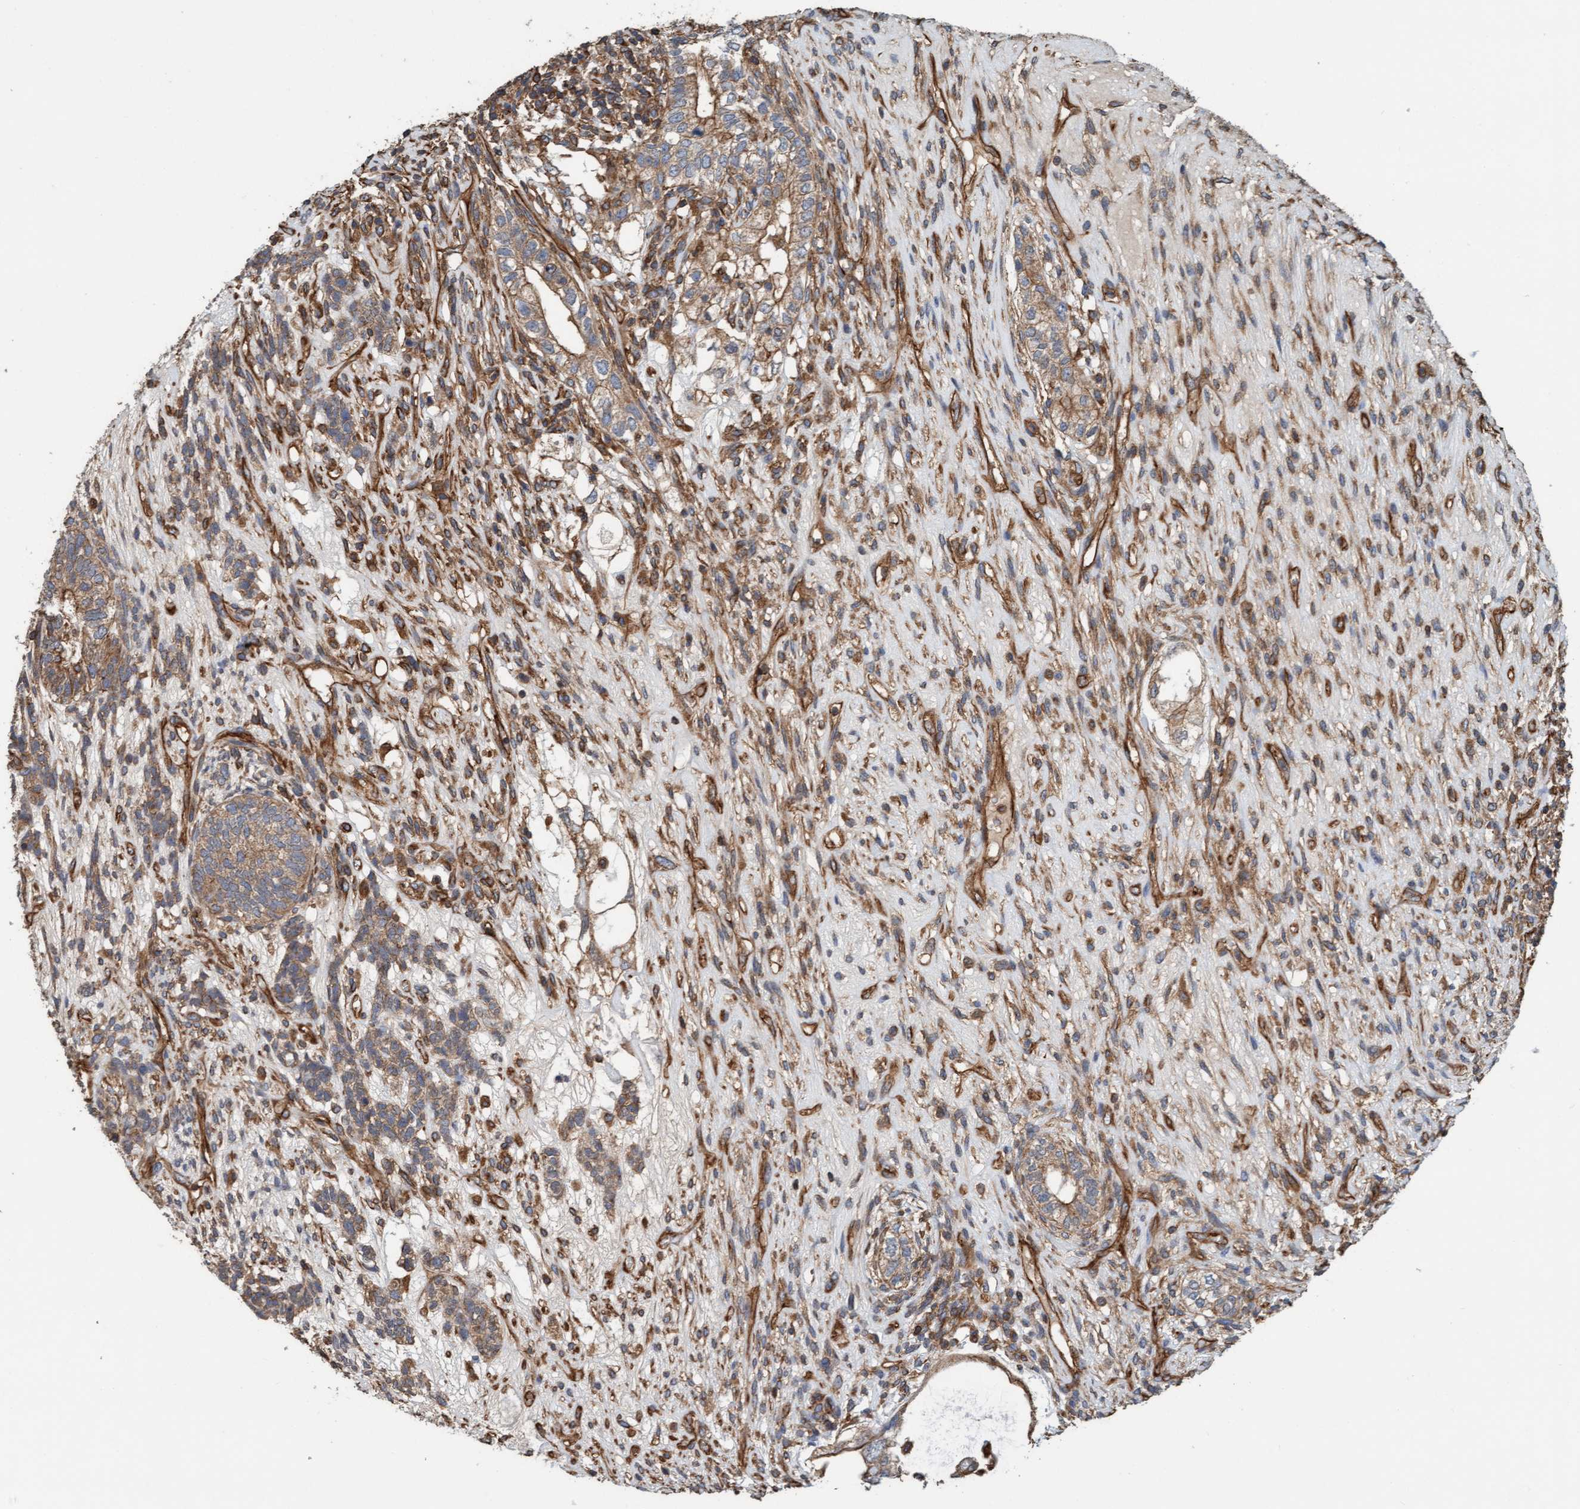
{"staining": {"intensity": "weak", "quantity": ">75%", "location": "cytoplasmic/membranous"}, "tissue": "testis cancer", "cell_type": "Tumor cells", "image_type": "cancer", "snomed": [{"axis": "morphology", "description": "Seminoma, NOS"}, {"axis": "topography", "description": "Testis"}], "caption": "Weak cytoplasmic/membranous staining is identified in approximately >75% of tumor cells in testis cancer.", "gene": "STXBP4", "patient": {"sex": "male", "age": 28}}